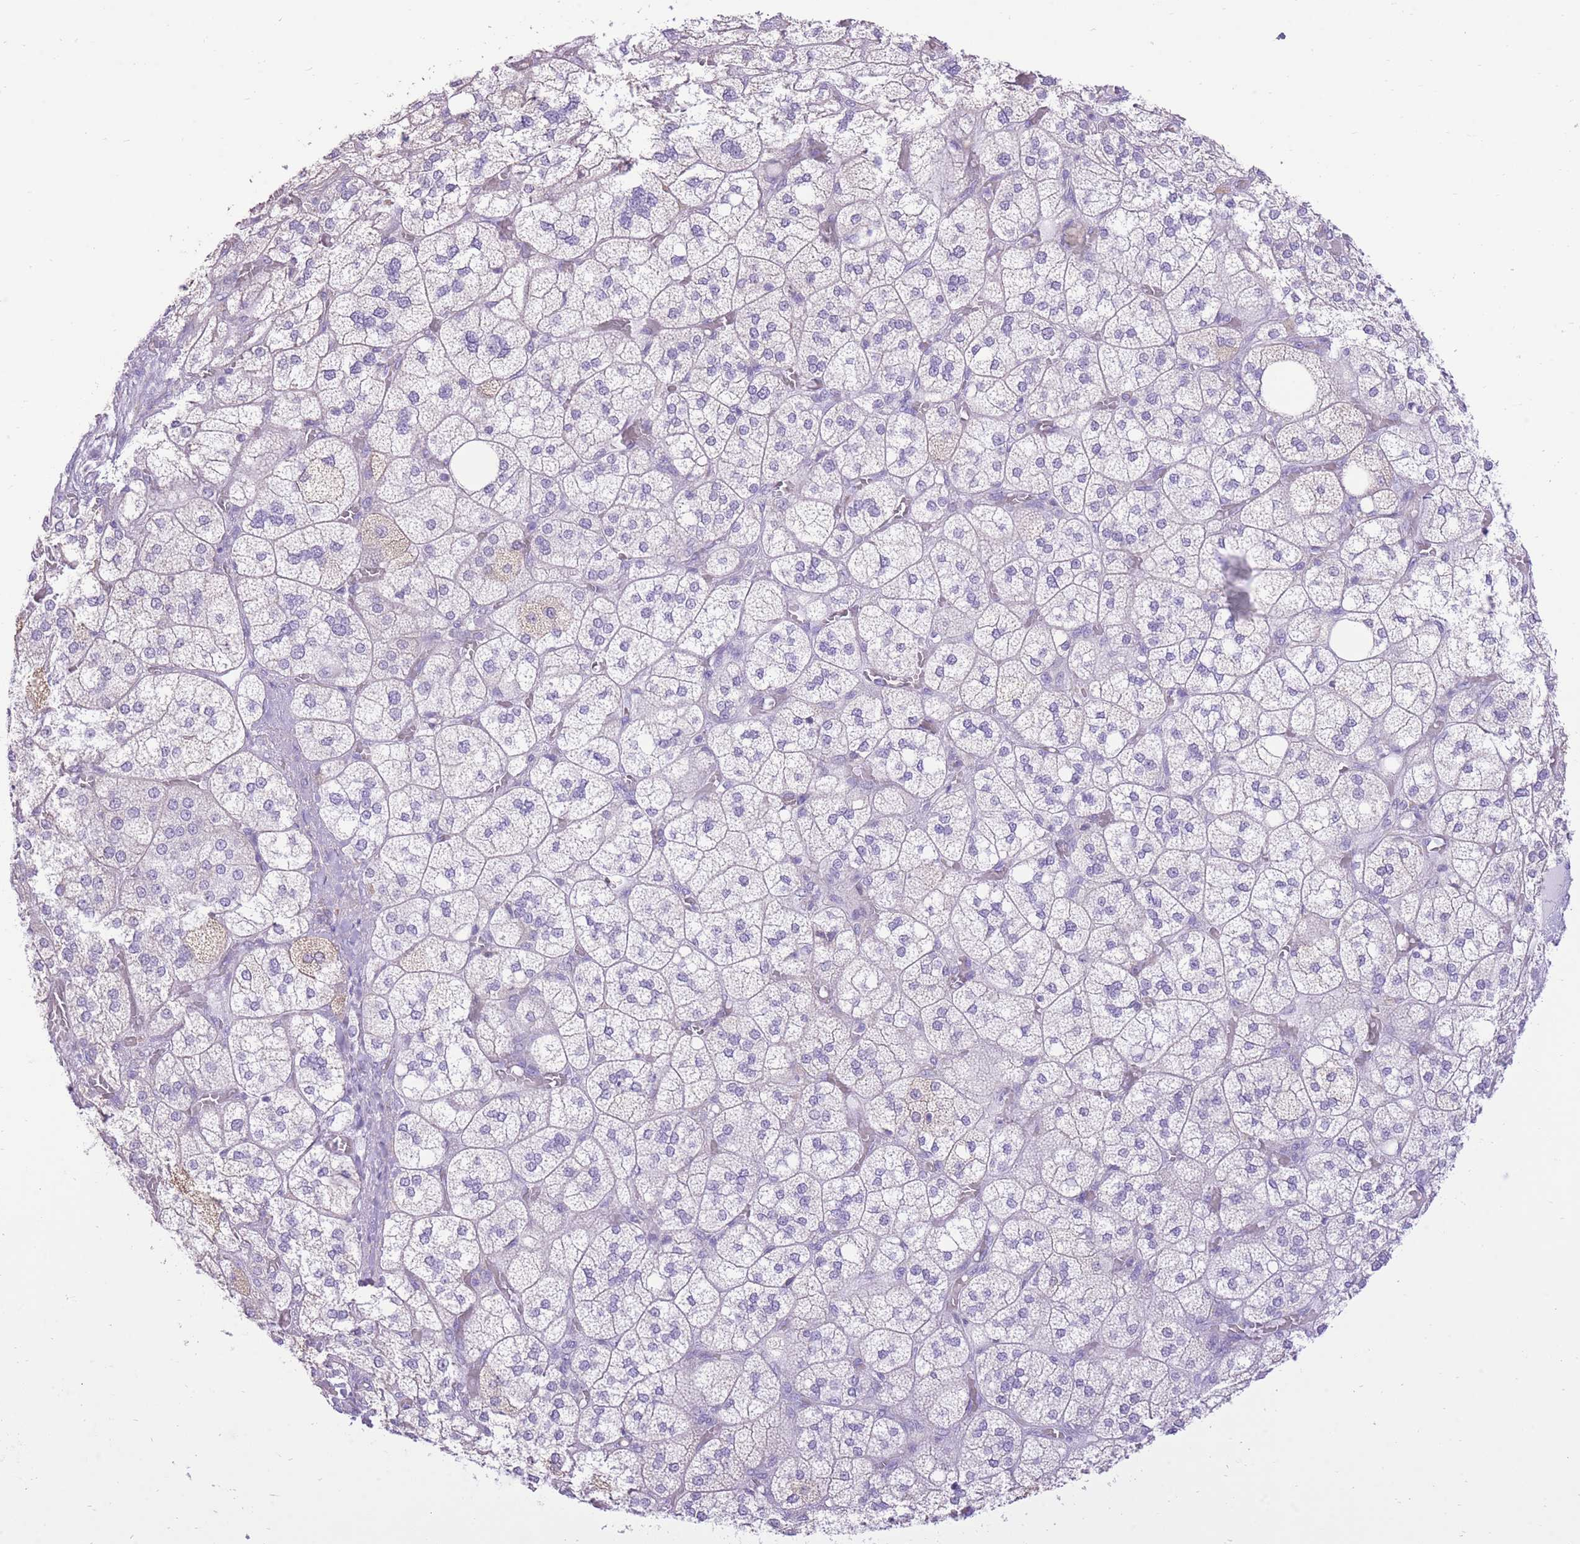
{"staining": {"intensity": "negative", "quantity": "none", "location": "none"}, "tissue": "adrenal gland", "cell_type": "Glandular cells", "image_type": "normal", "snomed": [{"axis": "morphology", "description": "Normal tissue, NOS"}, {"axis": "topography", "description": "Adrenal gland"}], "caption": "Immunohistochemistry micrograph of unremarkable adrenal gland: adrenal gland stained with DAB shows no significant protein staining in glandular cells.", "gene": "SLC4A4", "patient": {"sex": "male", "age": 61}}